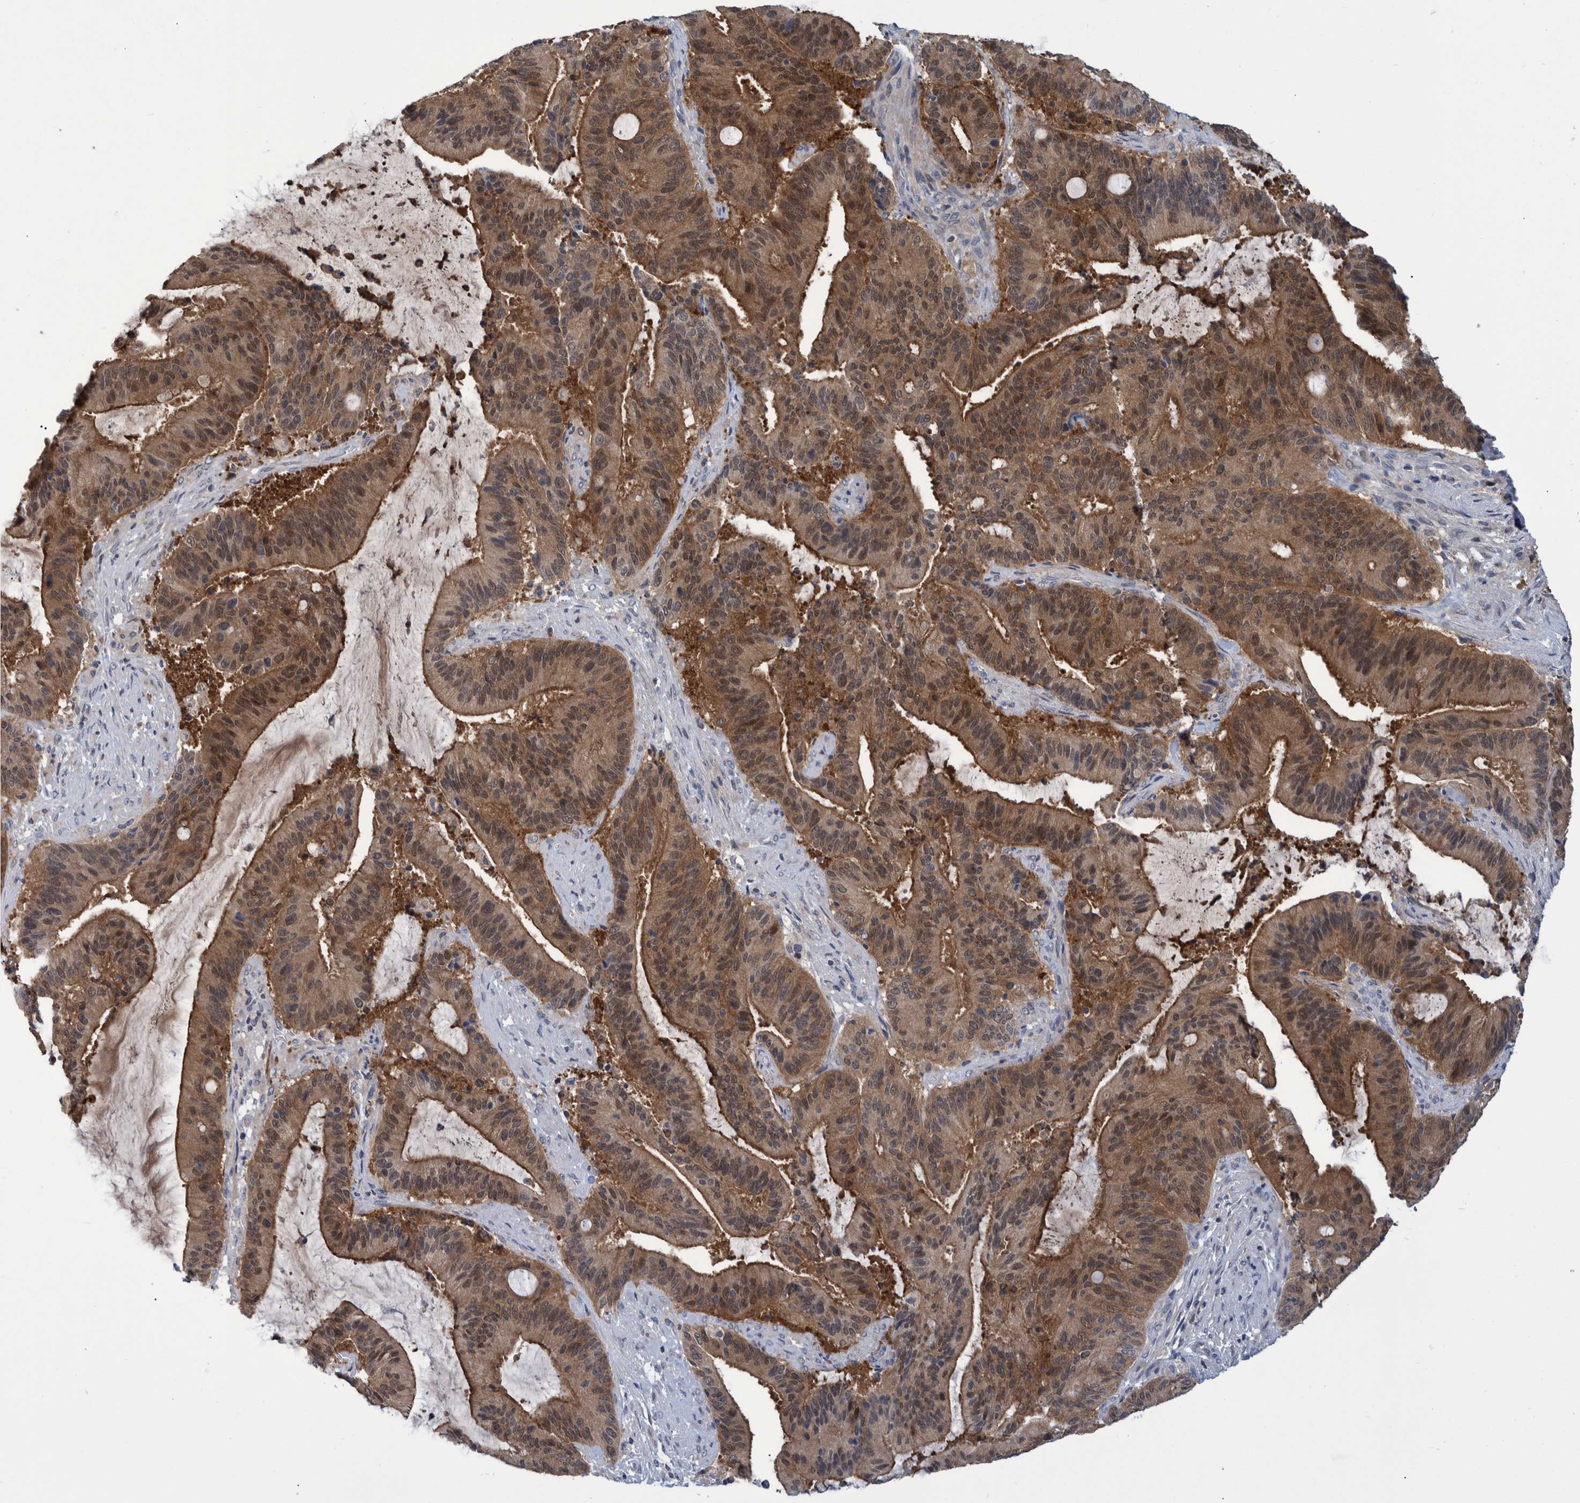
{"staining": {"intensity": "moderate", "quantity": ">75%", "location": "cytoplasmic/membranous"}, "tissue": "liver cancer", "cell_type": "Tumor cells", "image_type": "cancer", "snomed": [{"axis": "morphology", "description": "Normal tissue, NOS"}, {"axis": "morphology", "description": "Cholangiocarcinoma"}, {"axis": "topography", "description": "Liver"}, {"axis": "topography", "description": "Peripheral nerve tissue"}], "caption": "High-power microscopy captured an immunohistochemistry micrograph of cholangiocarcinoma (liver), revealing moderate cytoplasmic/membranous positivity in approximately >75% of tumor cells.", "gene": "PCYT2", "patient": {"sex": "female", "age": 73}}